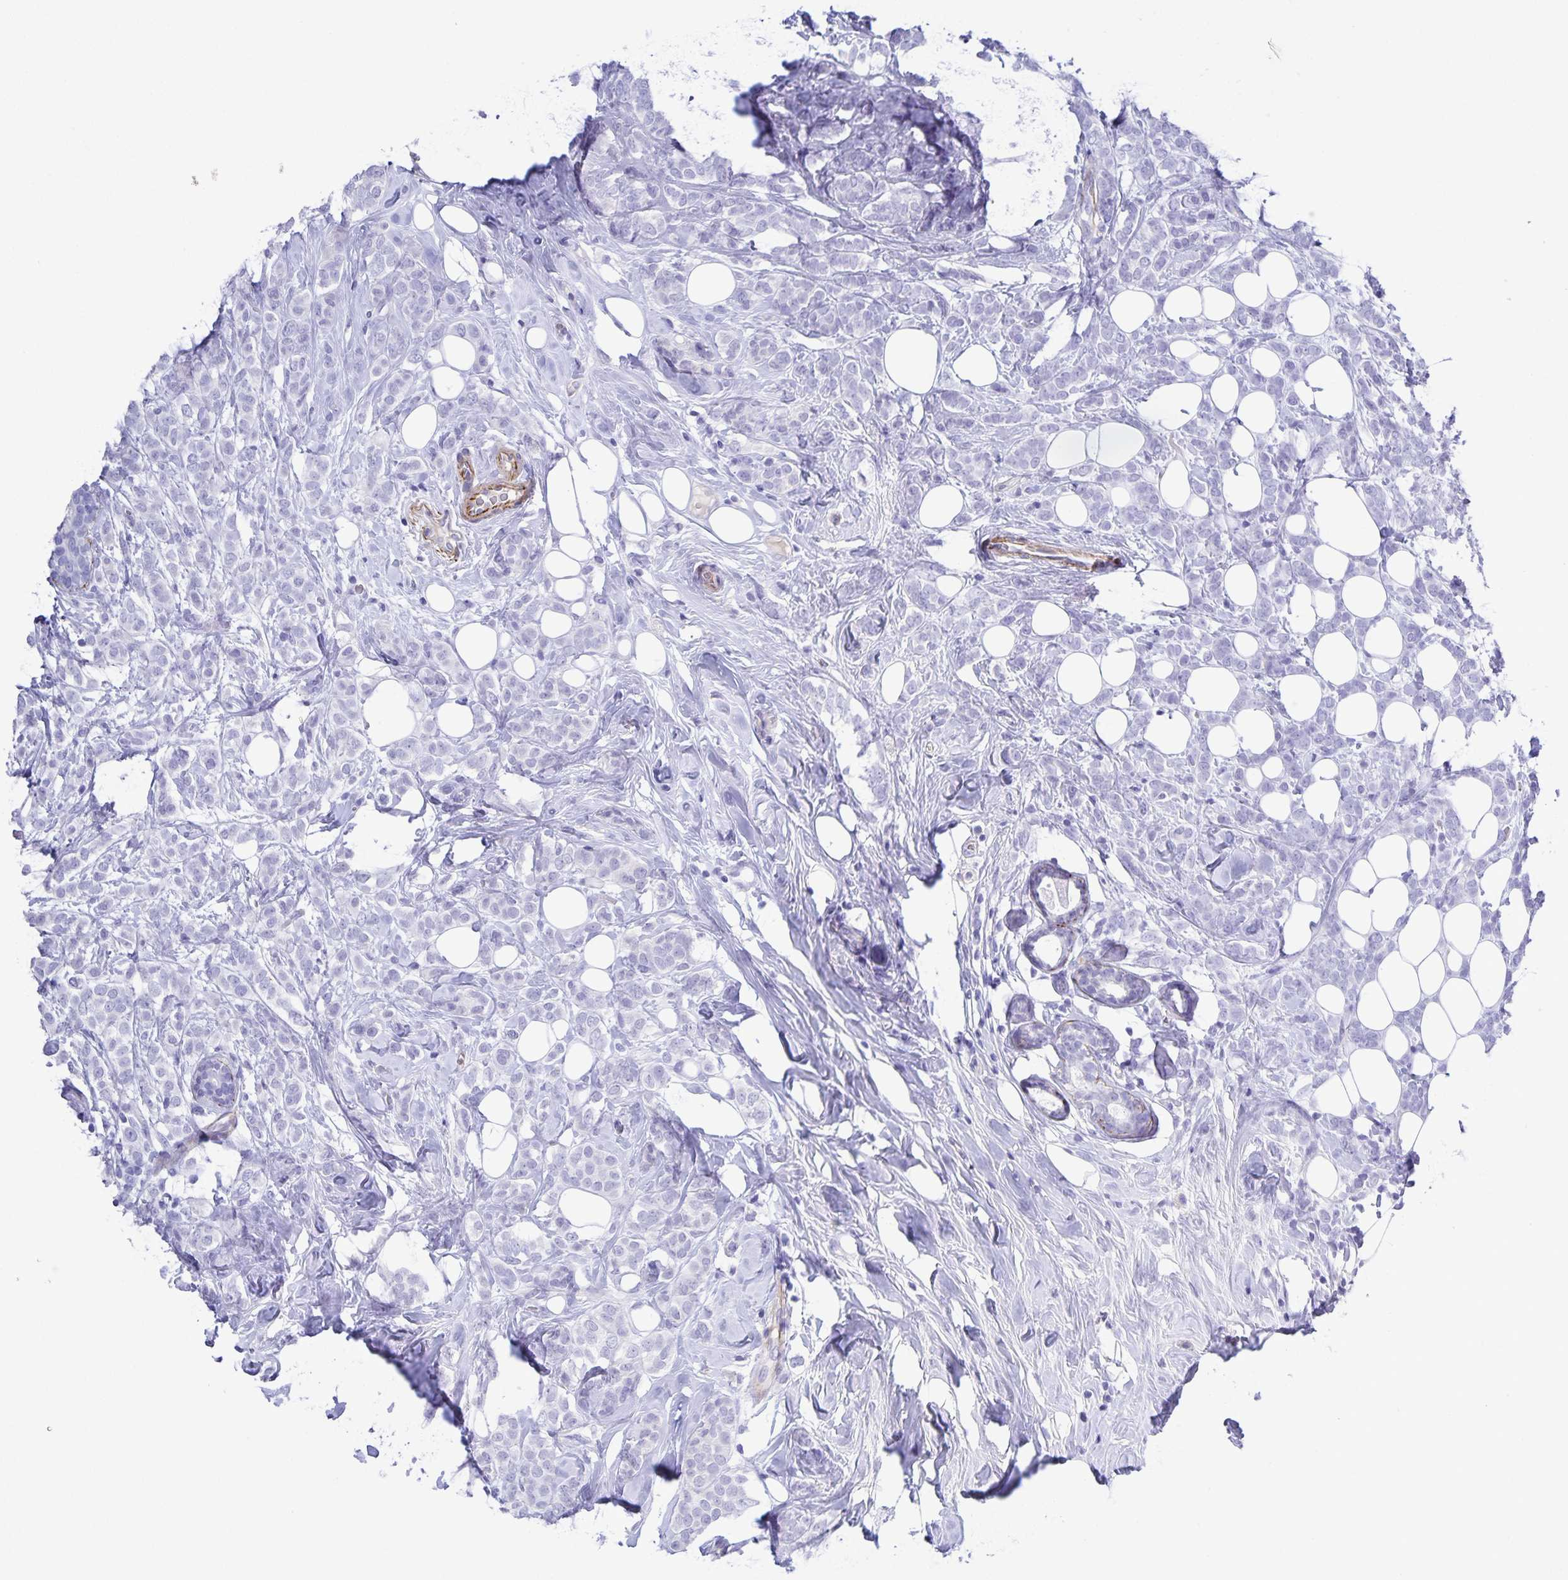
{"staining": {"intensity": "negative", "quantity": "none", "location": "none"}, "tissue": "breast cancer", "cell_type": "Tumor cells", "image_type": "cancer", "snomed": [{"axis": "morphology", "description": "Lobular carcinoma"}, {"axis": "topography", "description": "Breast"}], "caption": "Micrograph shows no significant protein expression in tumor cells of breast lobular carcinoma. (Stains: DAB immunohistochemistry (IHC) with hematoxylin counter stain, Microscopy: brightfield microscopy at high magnification).", "gene": "UBQLN3", "patient": {"sex": "female", "age": 49}}